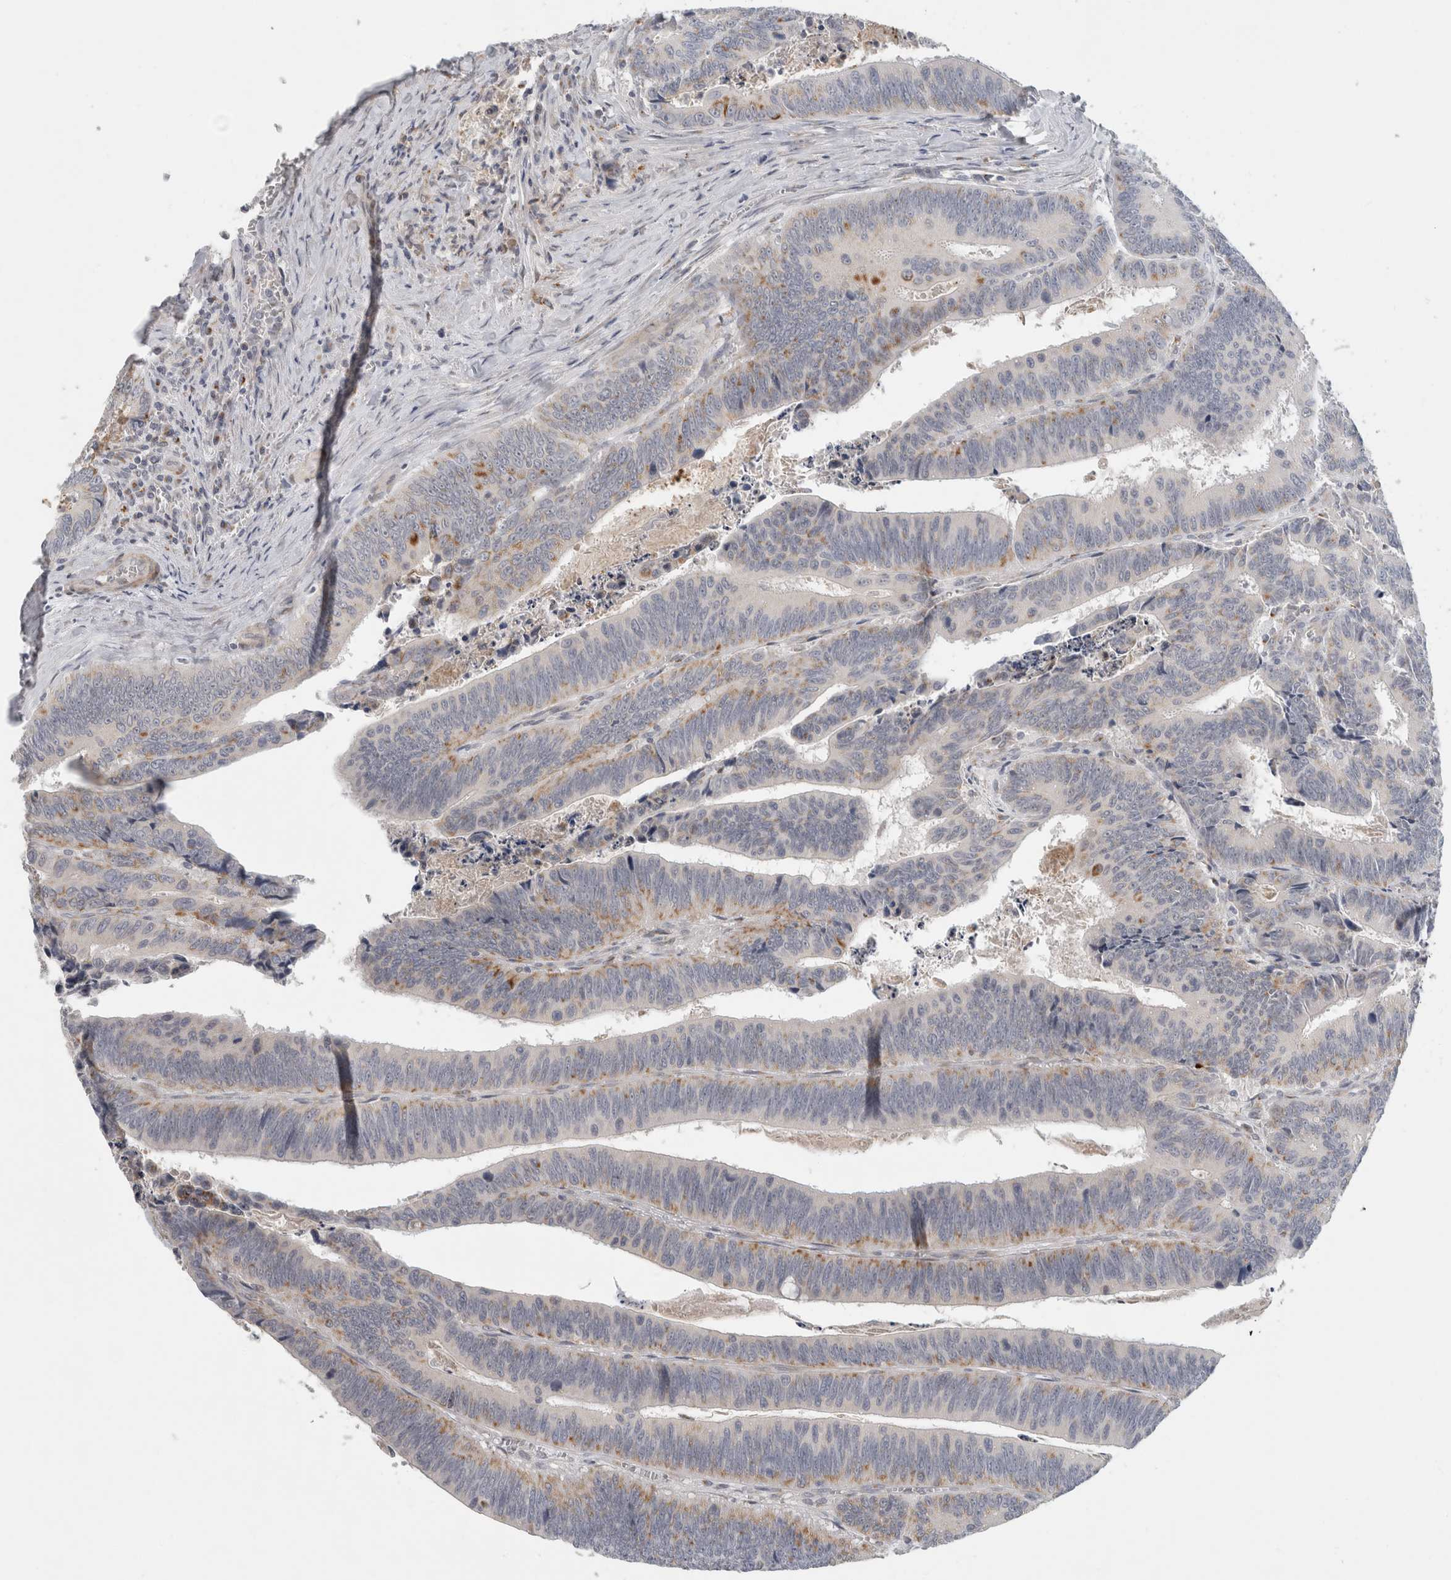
{"staining": {"intensity": "moderate", "quantity": "25%-75%", "location": "cytoplasmic/membranous"}, "tissue": "colorectal cancer", "cell_type": "Tumor cells", "image_type": "cancer", "snomed": [{"axis": "morphology", "description": "Inflammation, NOS"}, {"axis": "morphology", "description": "Adenocarcinoma, NOS"}, {"axis": "topography", "description": "Colon"}], "caption": "The immunohistochemical stain highlights moderate cytoplasmic/membranous expression in tumor cells of colorectal cancer tissue. The protein is stained brown, and the nuclei are stained in blue (DAB IHC with brightfield microscopy, high magnification).", "gene": "MGAT1", "patient": {"sex": "male", "age": 72}}